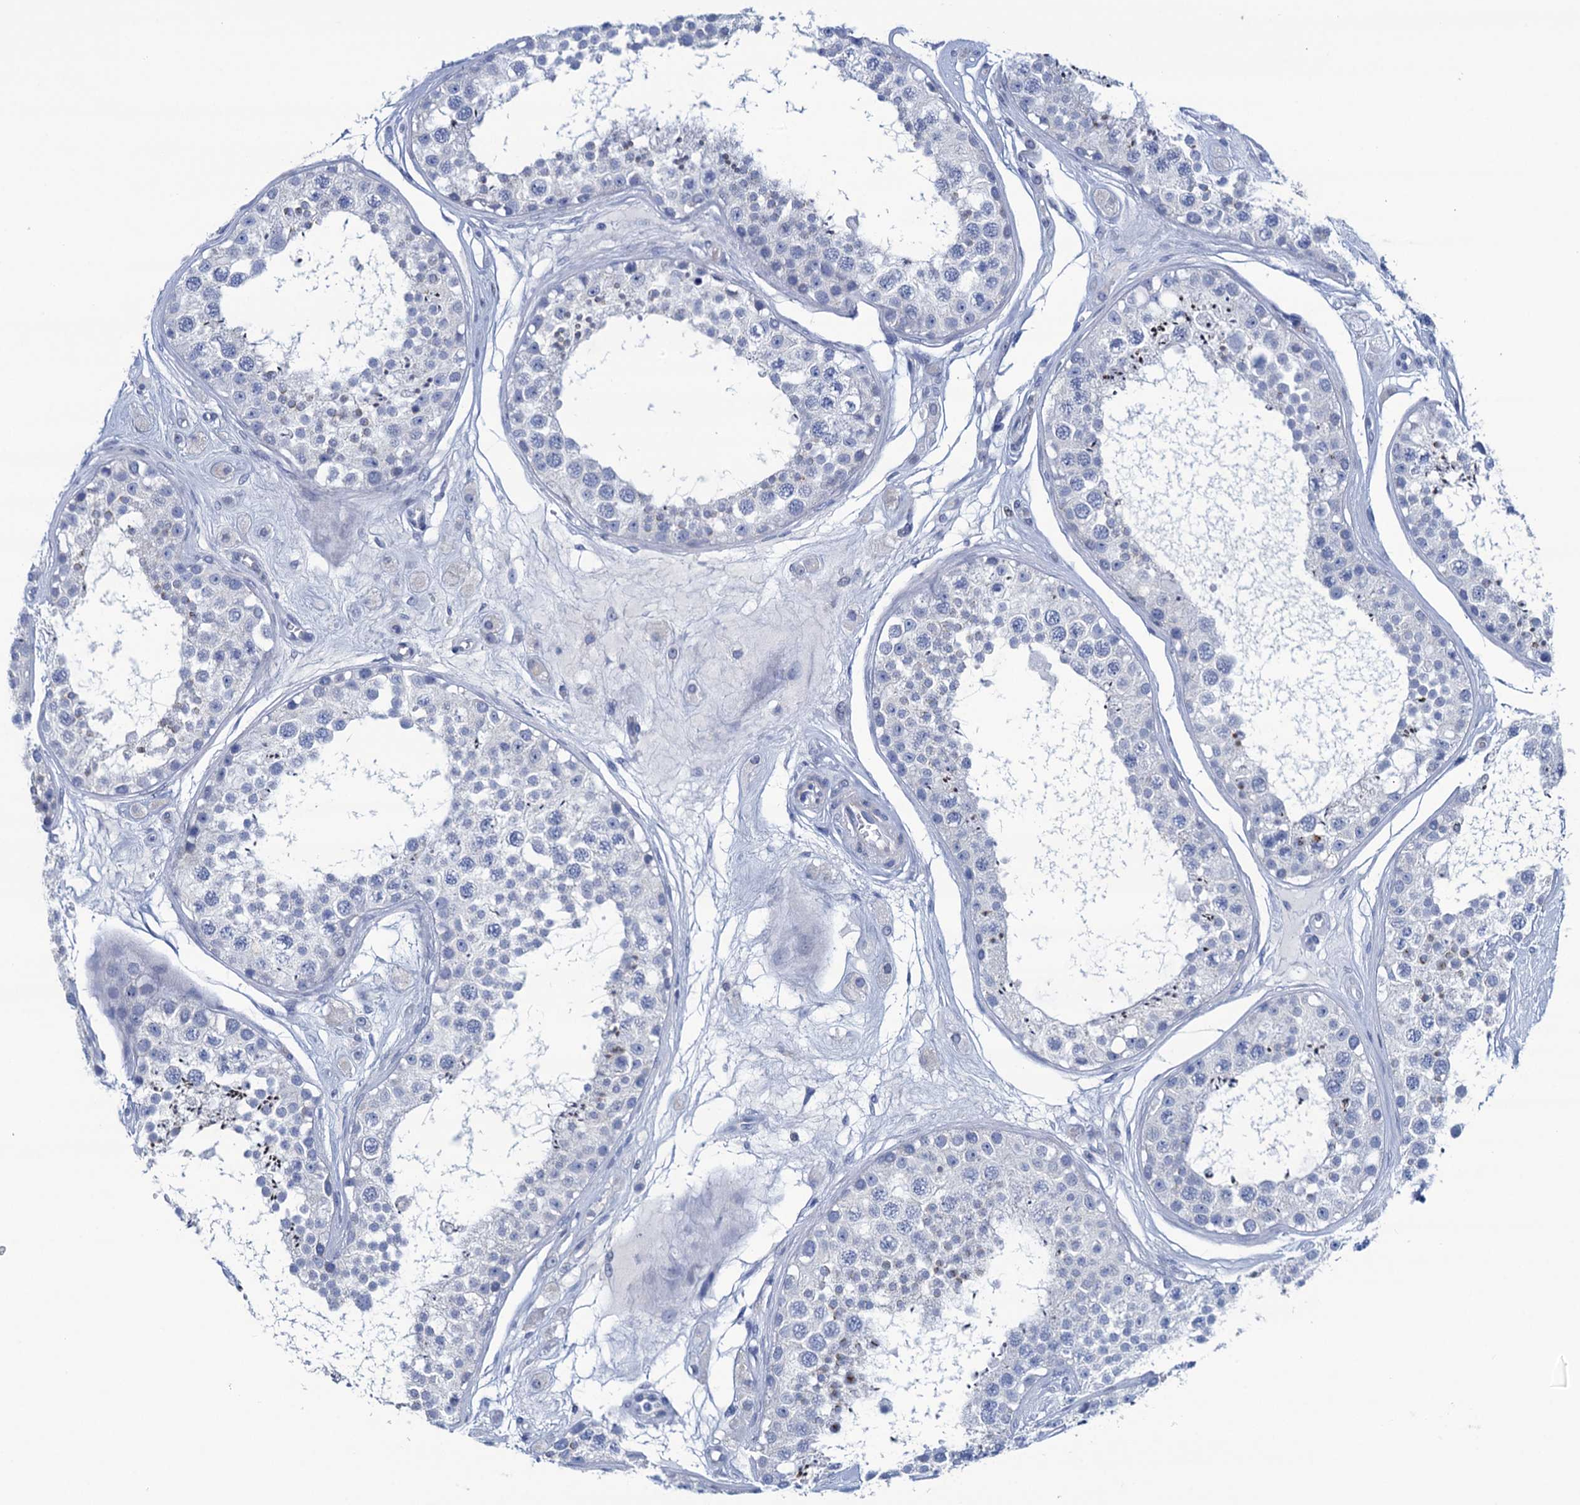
{"staining": {"intensity": "negative", "quantity": "none", "location": "none"}, "tissue": "testis", "cell_type": "Cells in seminiferous ducts", "image_type": "normal", "snomed": [{"axis": "morphology", "description": "Normal tissue, NOS"}, {"axis": "topography", "description": "Testis"}], "caption": "Protein analysis of benign testis shows no significant positivity in cells in seminiferous ducts. The staining is performed using DAB brown chromogen with nuclei counter-stained in using hematoxylin.", "gene": "RHCG", "patient": {"sex": "male", "age": 25}}